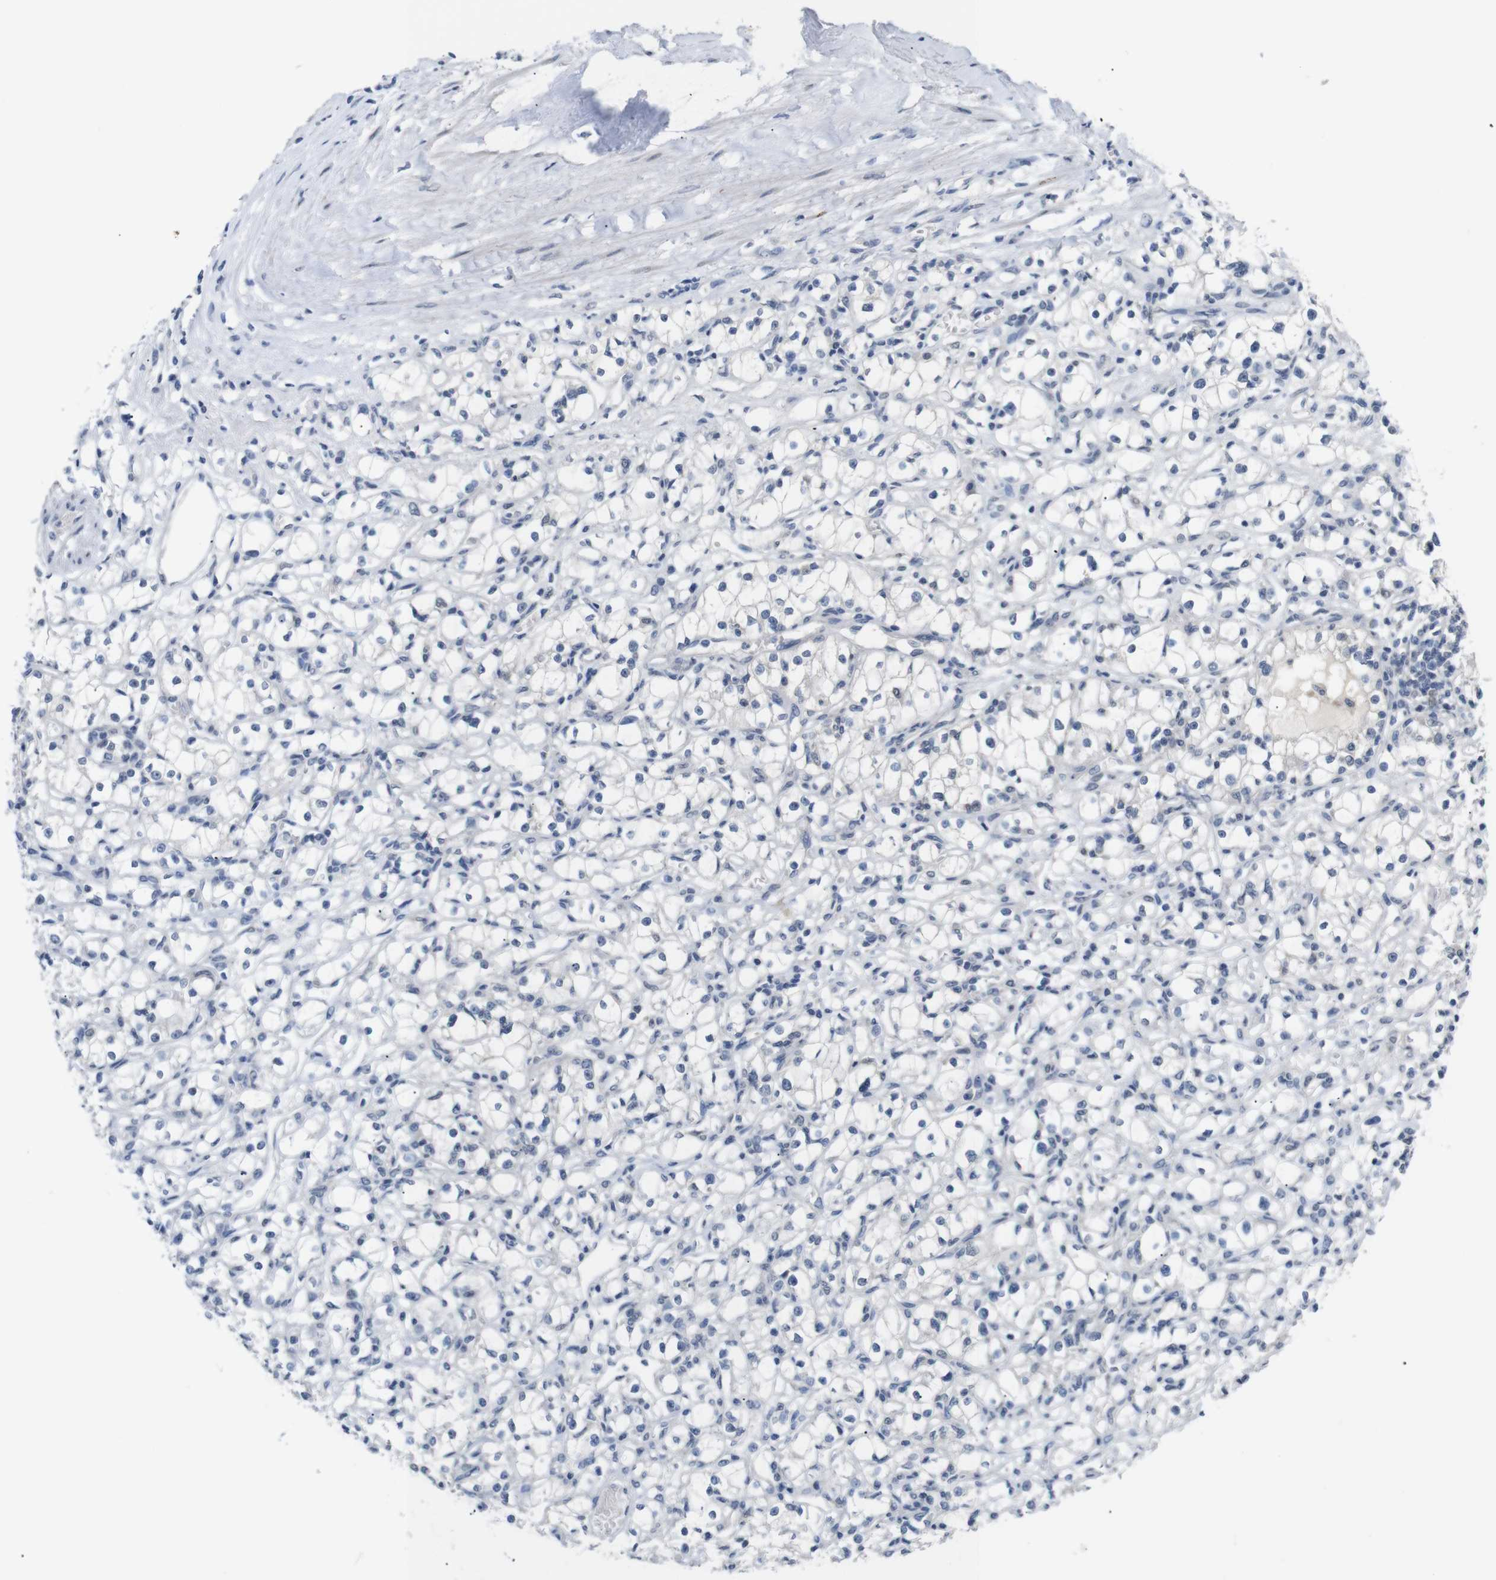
{"staining": {"intensity": "negative", "quantity": "none", "location": "none"}, "tissue": "renal cancer", "cell_type": "Tumor cells", "image_type": "cancer", "snomed": [{"axis": "morphology", "description": "Adenocarcinoma, NOS"}, {"axis": "topography", "description": "Kidney"}], "caption": "Renal cancer (adenocarcinoma) was stained to show a protein in brown. There is no significant expression in tumor cells.", "gene": "CHRM5", "patient": {"sex": "male", "age": 56}}